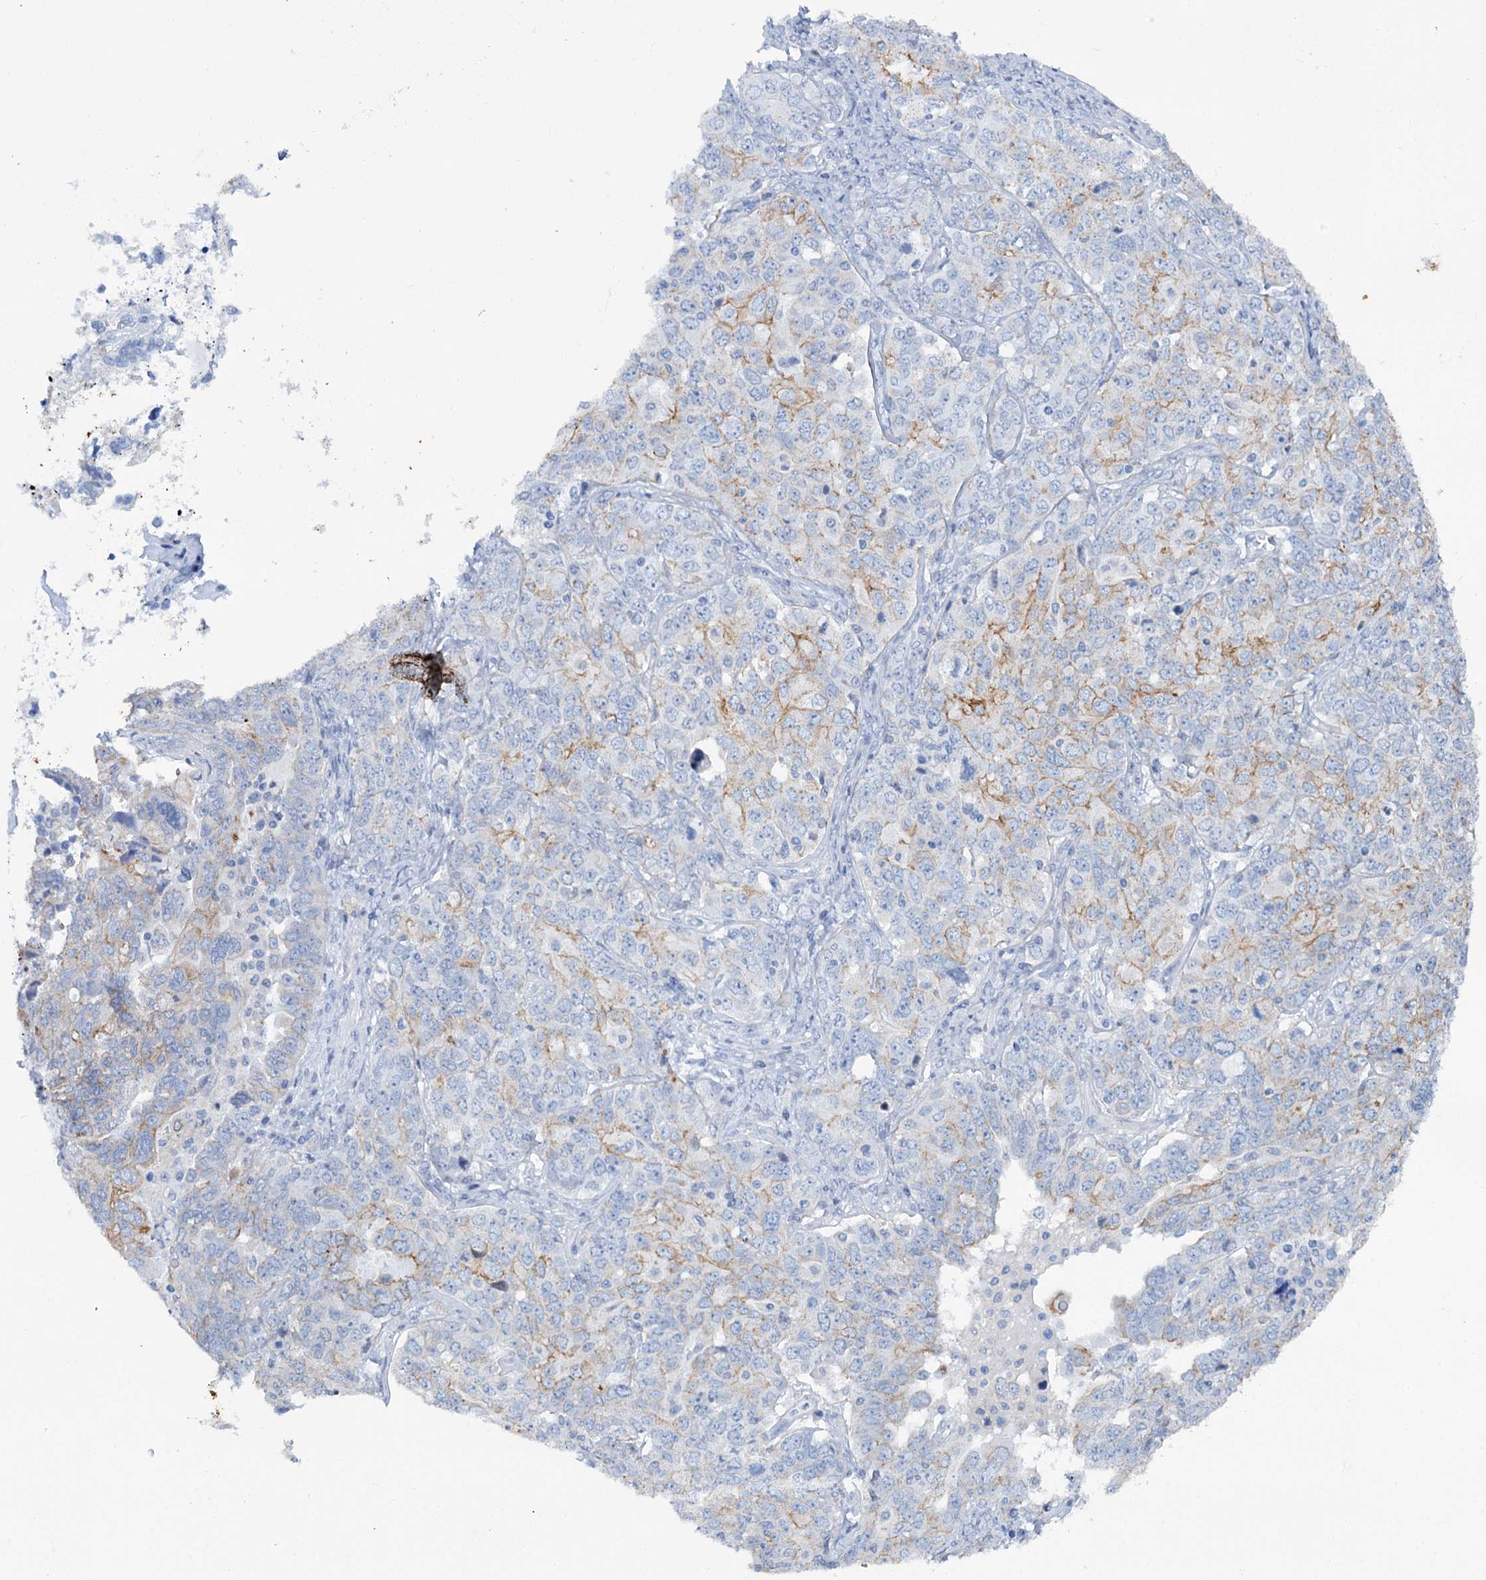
{"staining": {"intensity": "moderate", "quantity": "<25%", "location": "cytoplasmic/membranous"}, "tissue": "ovarian cancer", "cell_type": "Tumor cells", "image_type": "cancer", "snomed": [{"axis": "morphology", "description": "Carcinoma, endometroid"}, {"axis": "topography", "description": "Ovary"}], "caption": "A brown stain shows moderate cytoplasmic/membranous positivity of a protein in human endometroid carcinoma (ovarian) tumor cells.", "gene": "FAAP20", "patient": {"sex": "female", "age": 62}}